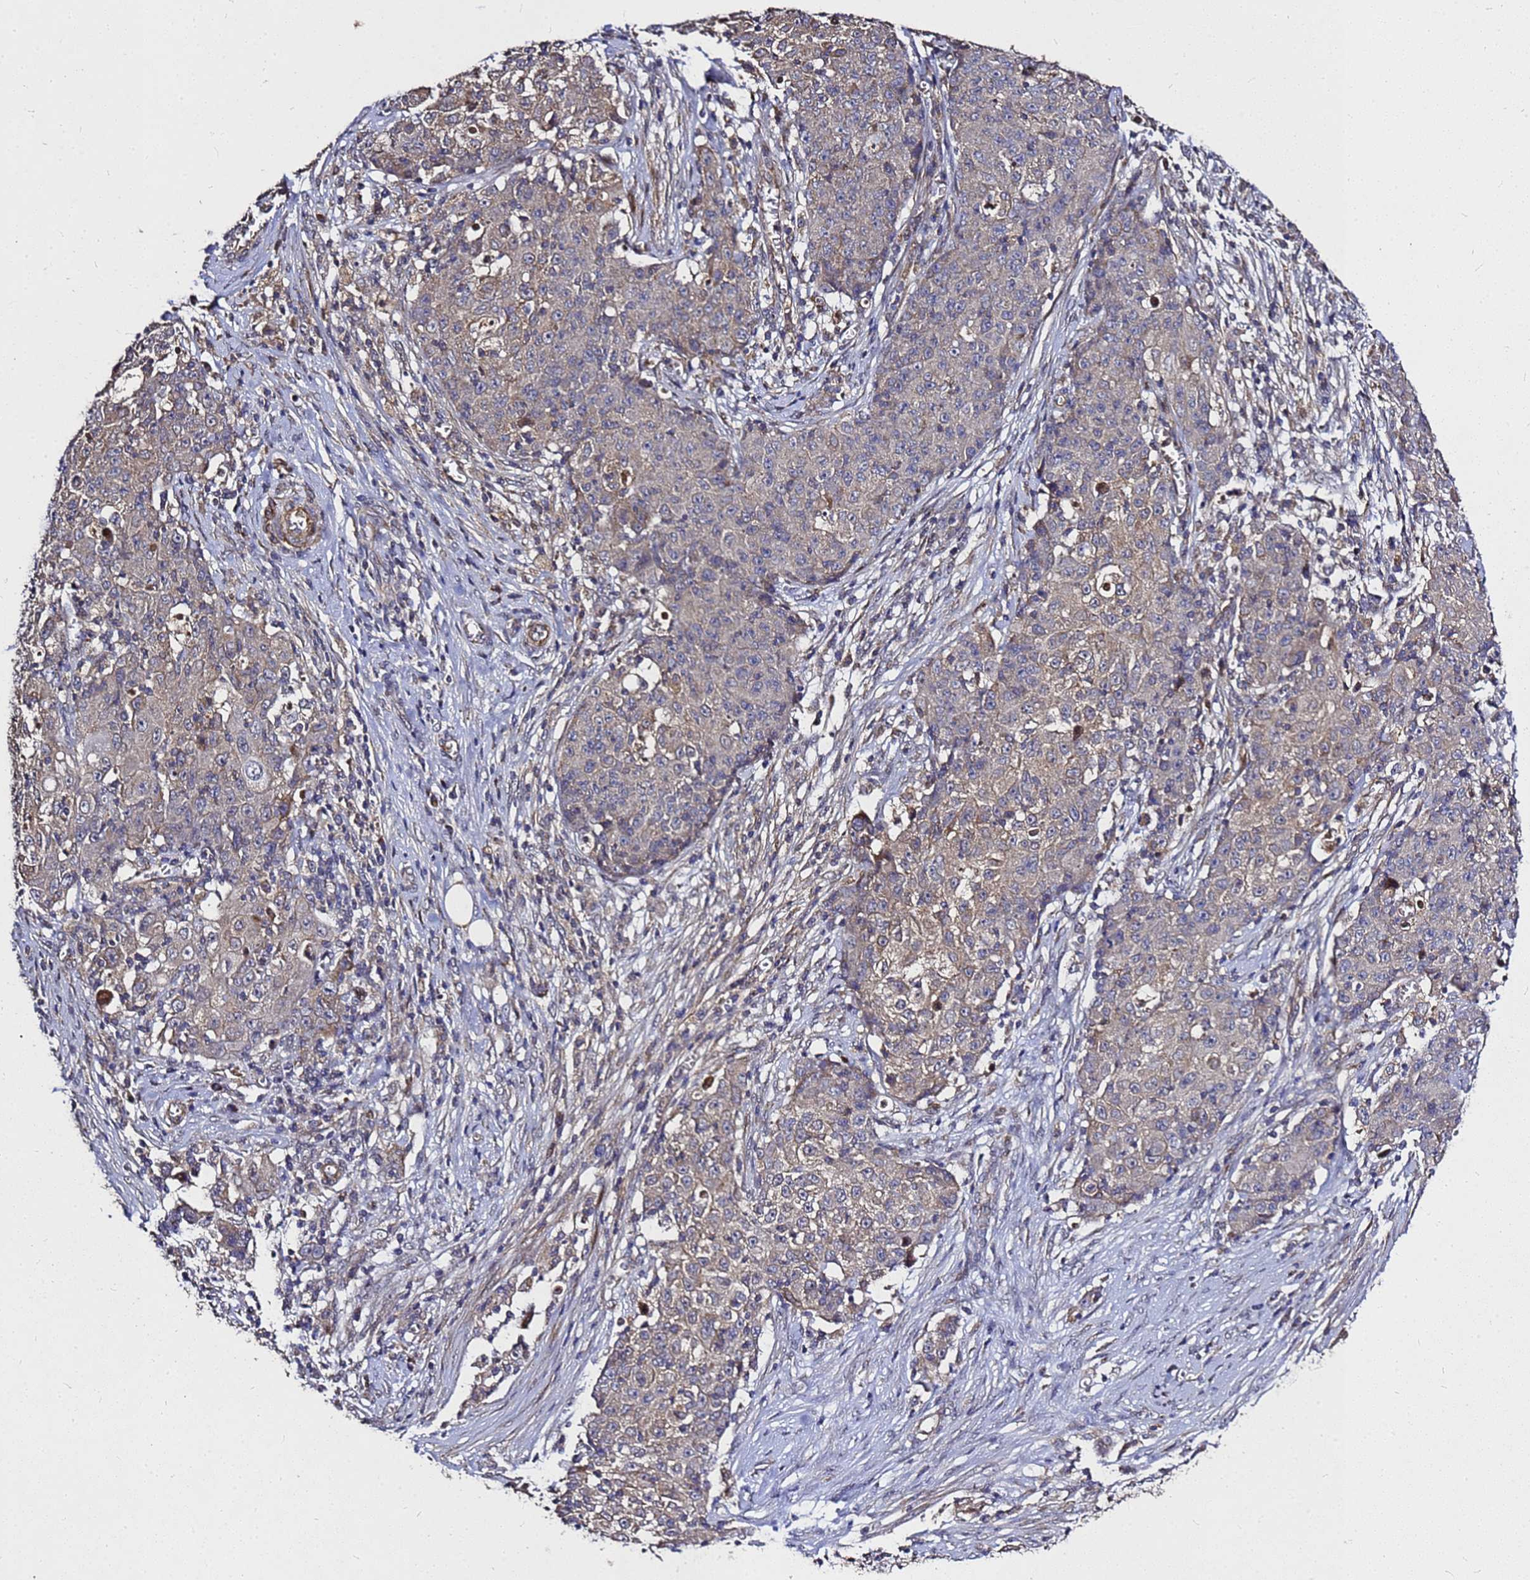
{"staining": {"intensity": "negative", "quantity": "none", "location": "none"}, "tissue": "ovarian cancer", "cell_type": "Tumor cells", "image_type": "cancer", "snomed": [{"axis": "morphology", "description": "Carcinoma, endometroid"}, {"axis": "topography", "description": "Ovary"}], "caption": "Immunohistochemistry (IHC) of human ovarian endometroid carcinoma exhibits no staining in tumor cells.", "gene": "RSPRY1", "patient": {"sex": "female", "age": 42}}